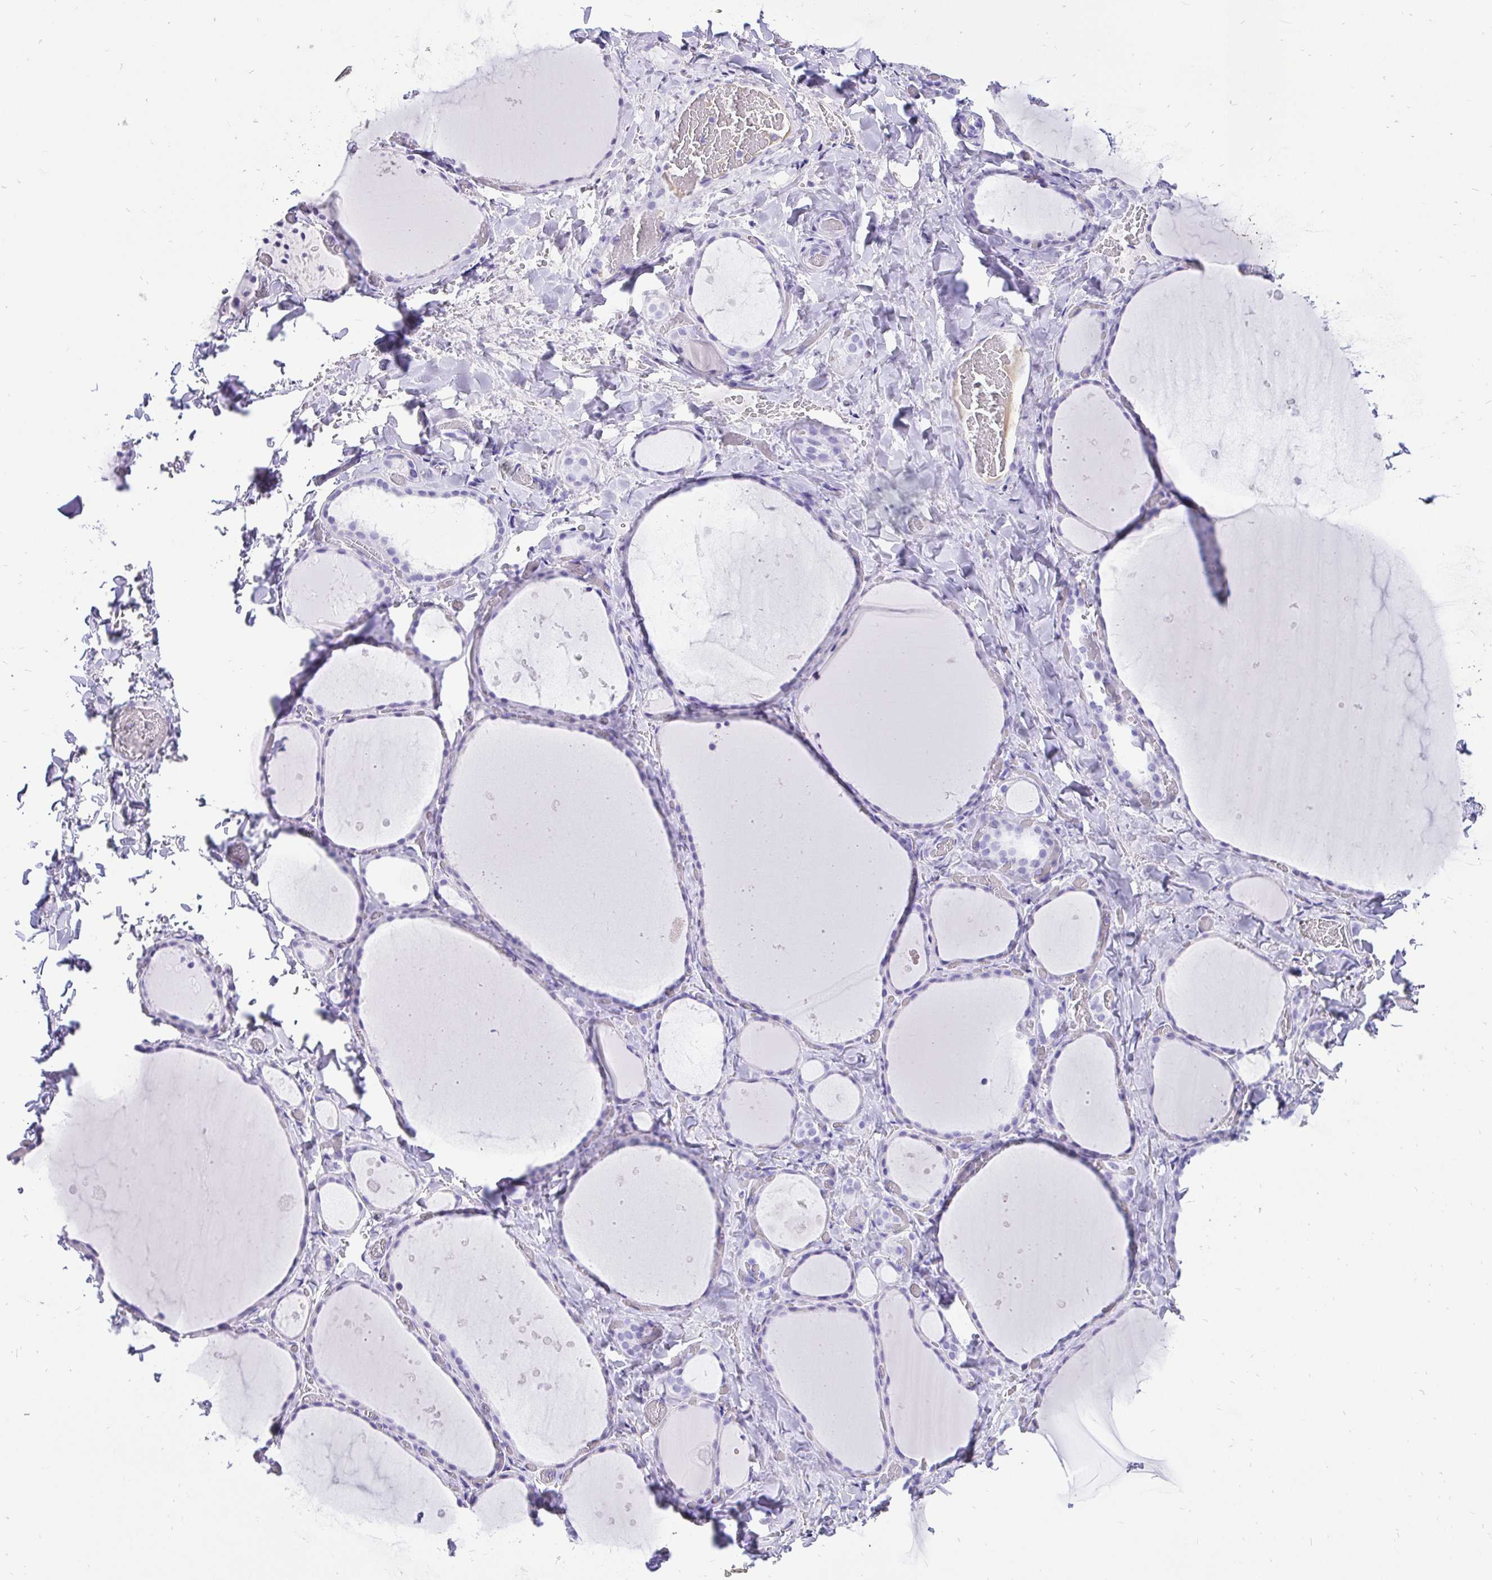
{"staining": {"intensity": "negative", "quantity": "none", "location": "none"}, "tissue": "thyroid gland", "cell_type": "Glandular cells", "image_type": "normal", "snomed": [{"axis": "morphology", "description": "Normal tissue, NOS"}, {"axis": "topography", "description": "Thyroid gland"}], "caption": "Image shows no significant protein expression in glandular cells of unremarkable thyroid gland.", "gene": "KRT13", "patient": {"sex": "female", "age": 36}}